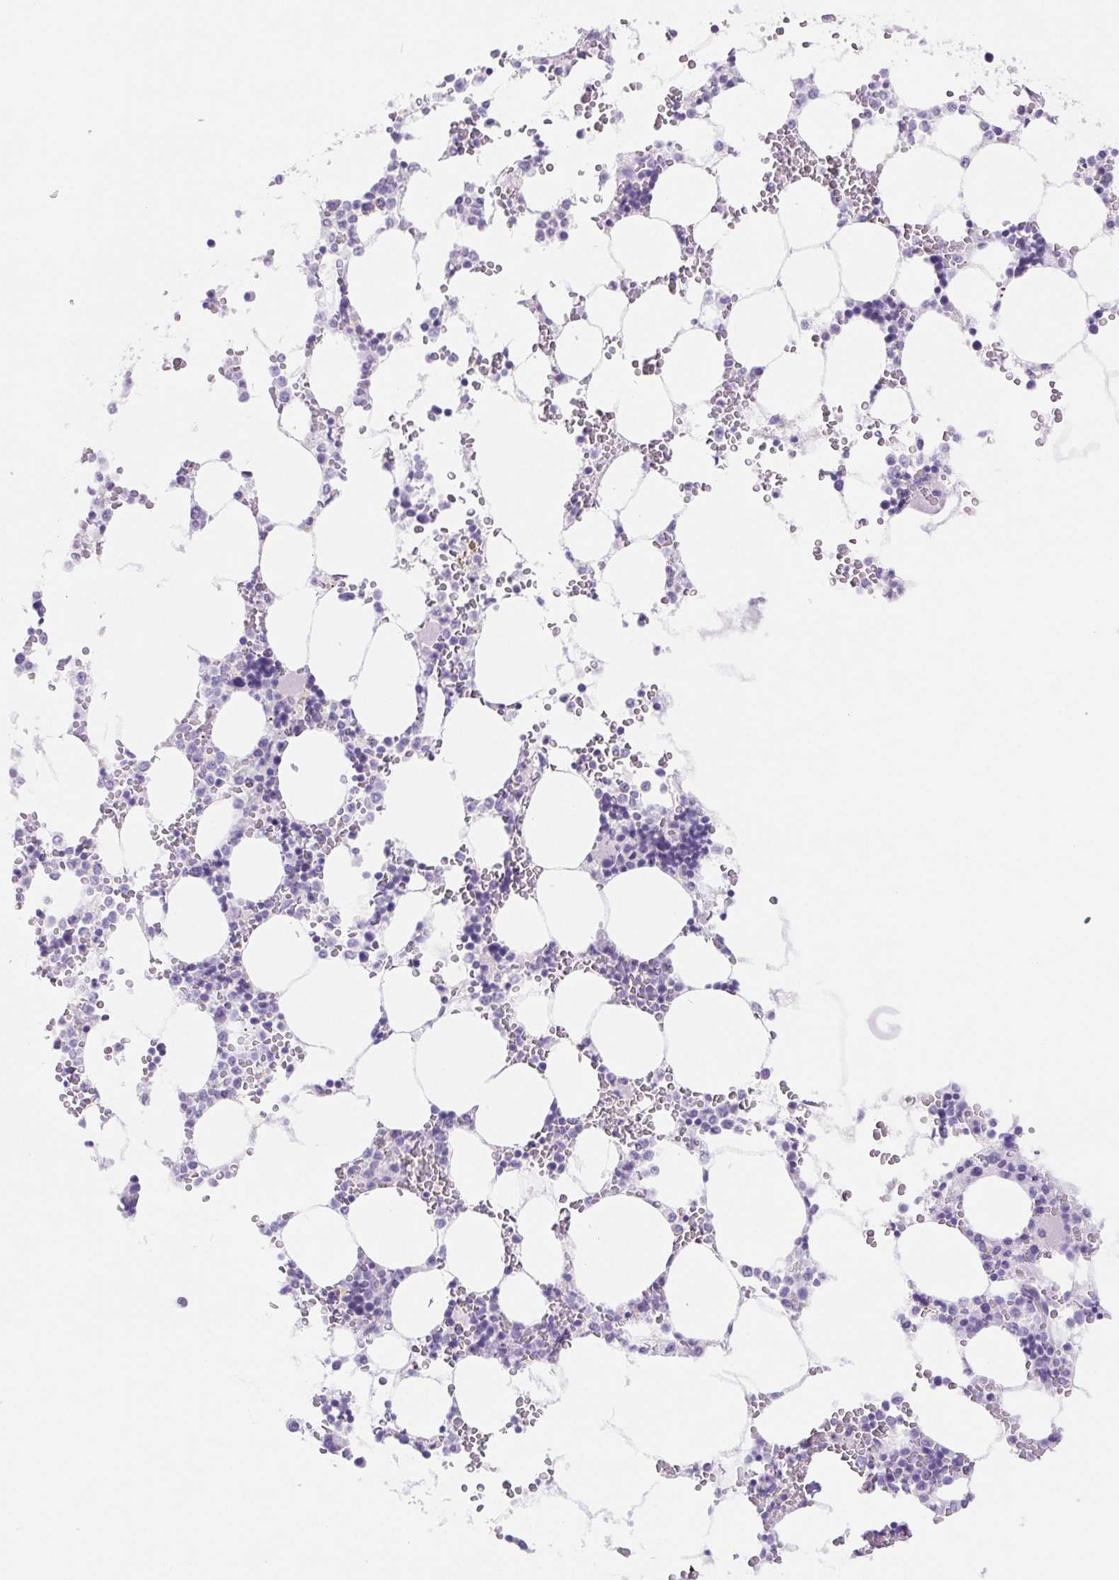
{"staining": {"intensity": "negative", "quantity": "none", "location": "none"}, "tissue": "bone marrow", "cell_type": "Hematopoietic cells", "image_type": "normal", "snomed": [{"axis": "morphology", "description": "Normal tissue, NOS"}, {"axis": "topography", "description": "Bone marrow"}], "caption": "An IHC photomicrograph of benign bone marrow is shown. There is no staining in hematopoietic cells of bone marrow.", "gene": "PNLIP", "patient": {"sex": "male", "age": 64}}